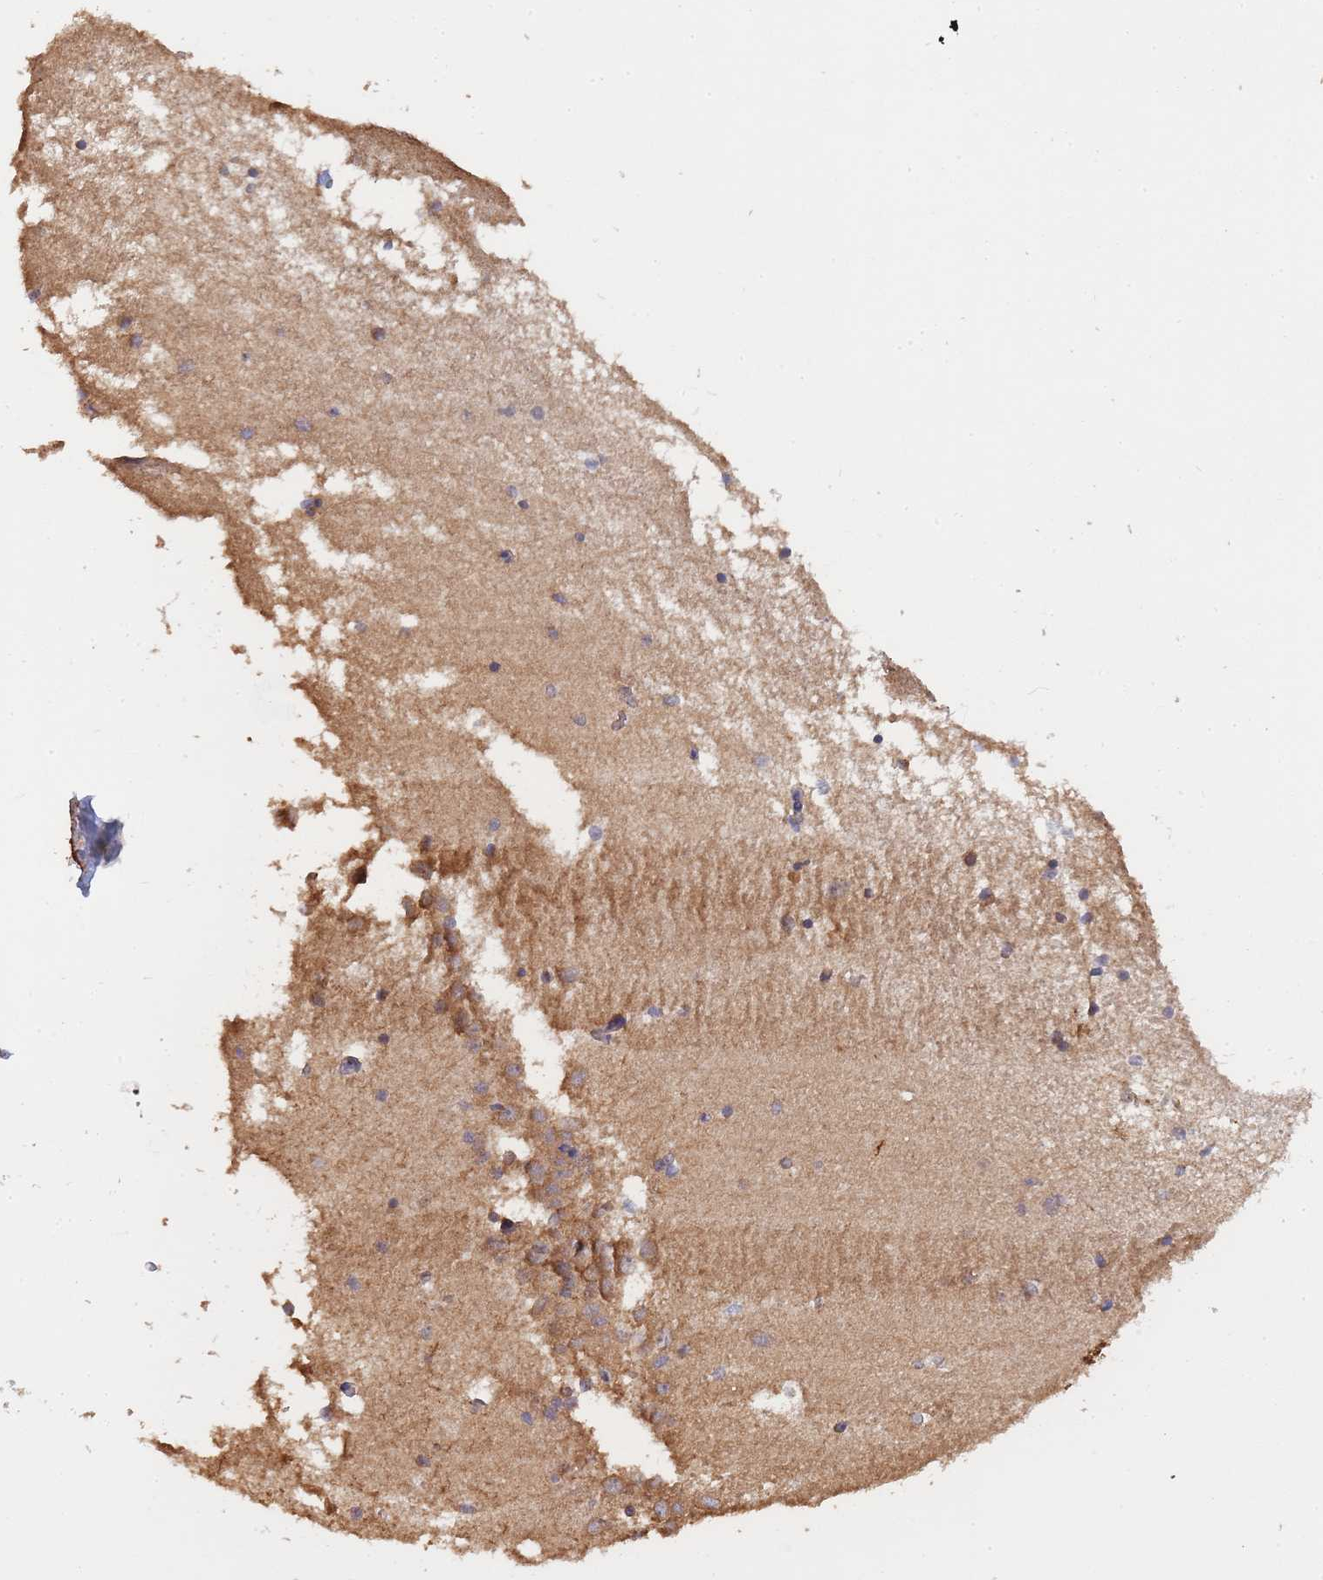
{"staining": {"intensity": "negative", "quantity": "none", "location": "none"}, "tissue": "hippocampus", "cell_type": "Glial cells", "image_type": "normal", "snomed": [{"axis": "morphology", "description": "Normal tissue, NOS"}, {"axis": "topography", "description": "Hippocampus"}], "caption": "Immunohistochemistry (IHC) of unremarkable human hippocampus exhibits no staining in glial cells. (DAB (3,3'-diaminobenzidine) IHC, high magnification).", "gene": "METRN", "patient": {"sex": "male", "age": 45}}